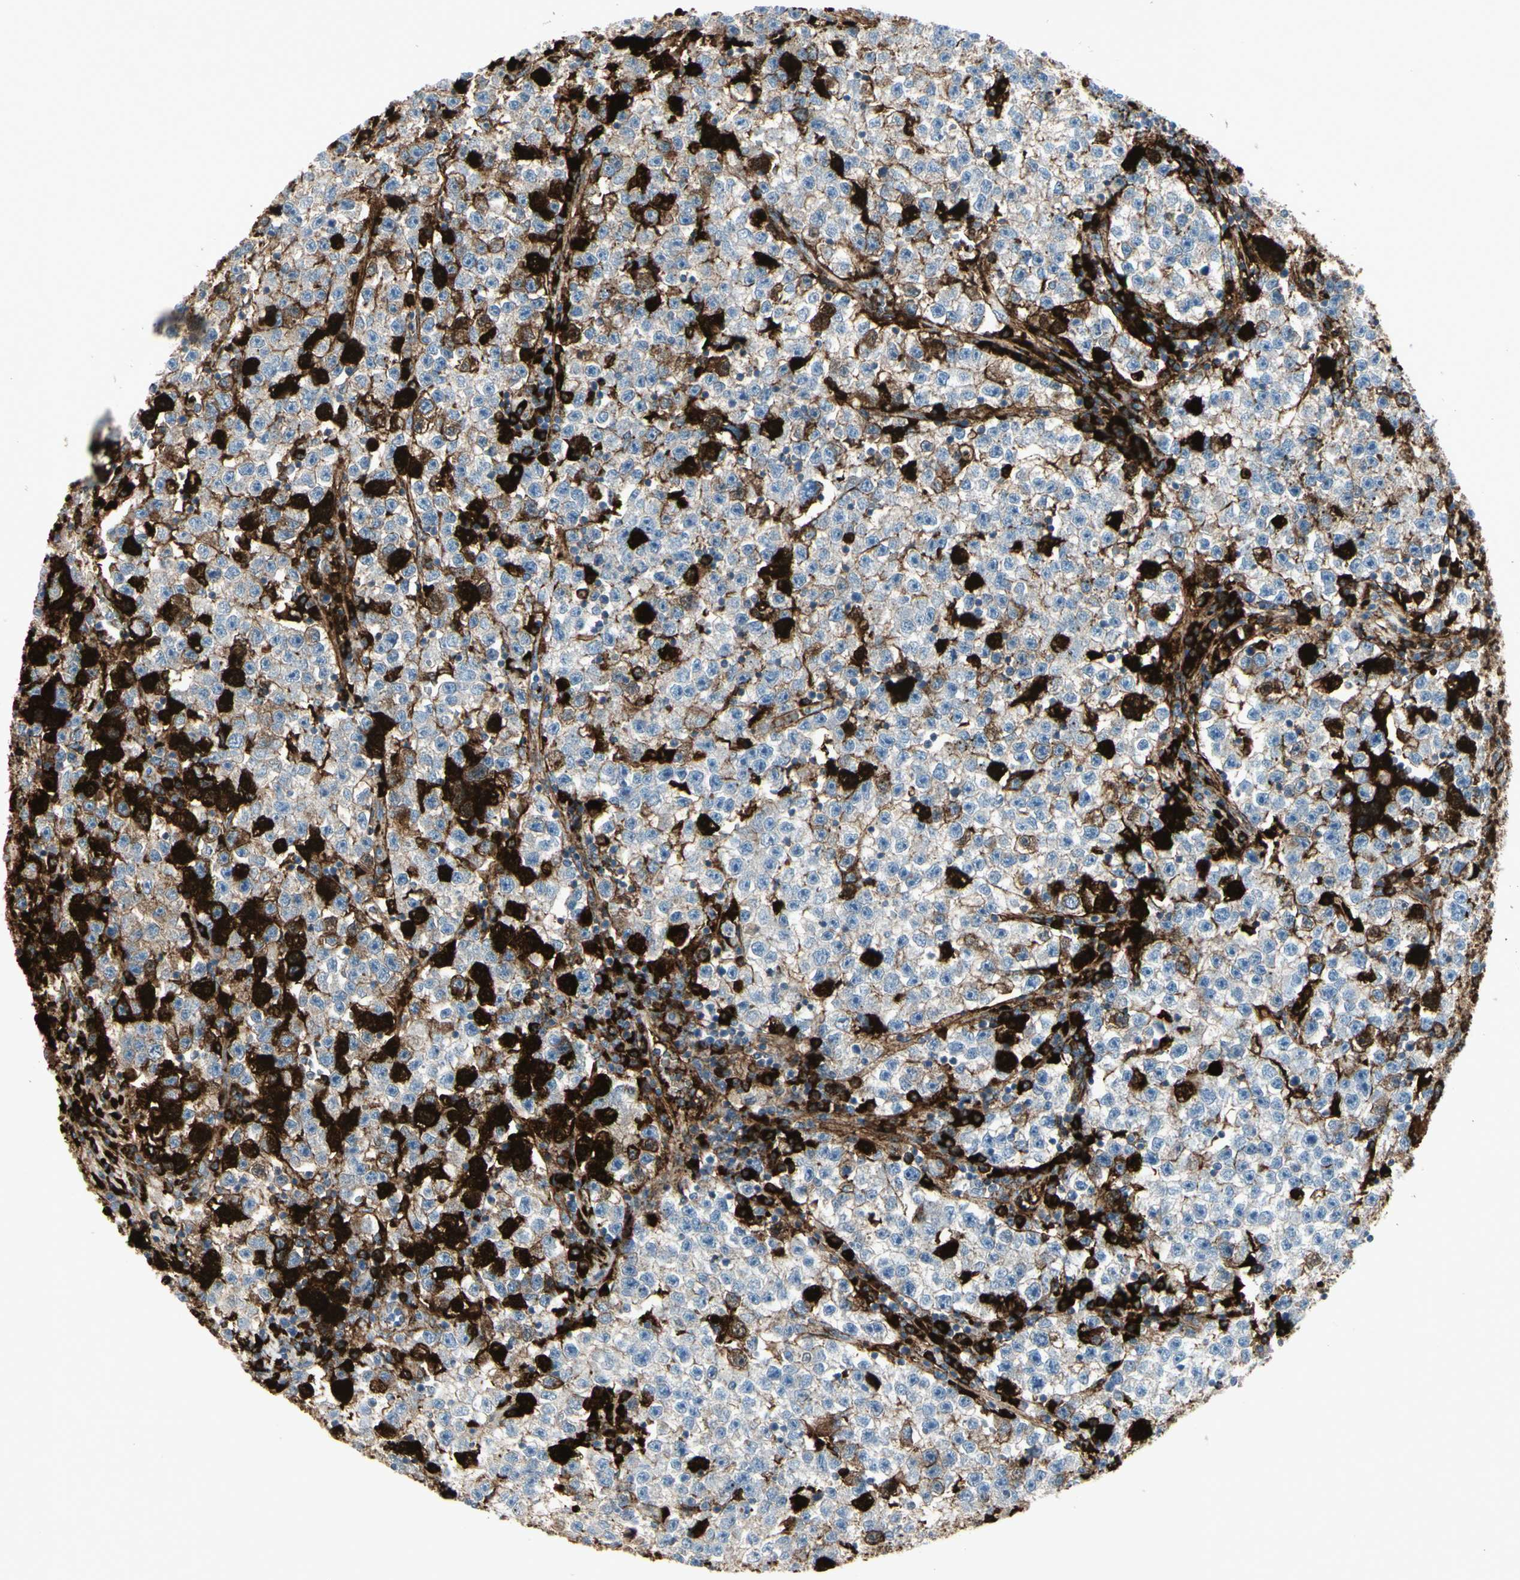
{"staining": {"intensity": "moderate", "quantity": "<25%", "location": "cytoplasmic/membranous"}, "tissue": "testis cancer", "cell_type": "Tumor cells", "image_type": "cancer", "snomed": [{"axis": "morphology", "description": "Seminoma, NOS"}, {"axis": "topography", "description": "Testis"}], "caption": "Immunohistochemistry of human testis cancer shows low levels of moderate cytoplasmic/membranous expression in about <25% of tumor cells.", "gene": "IGHG1", "patient": {"sex": "male", "age": 22}}